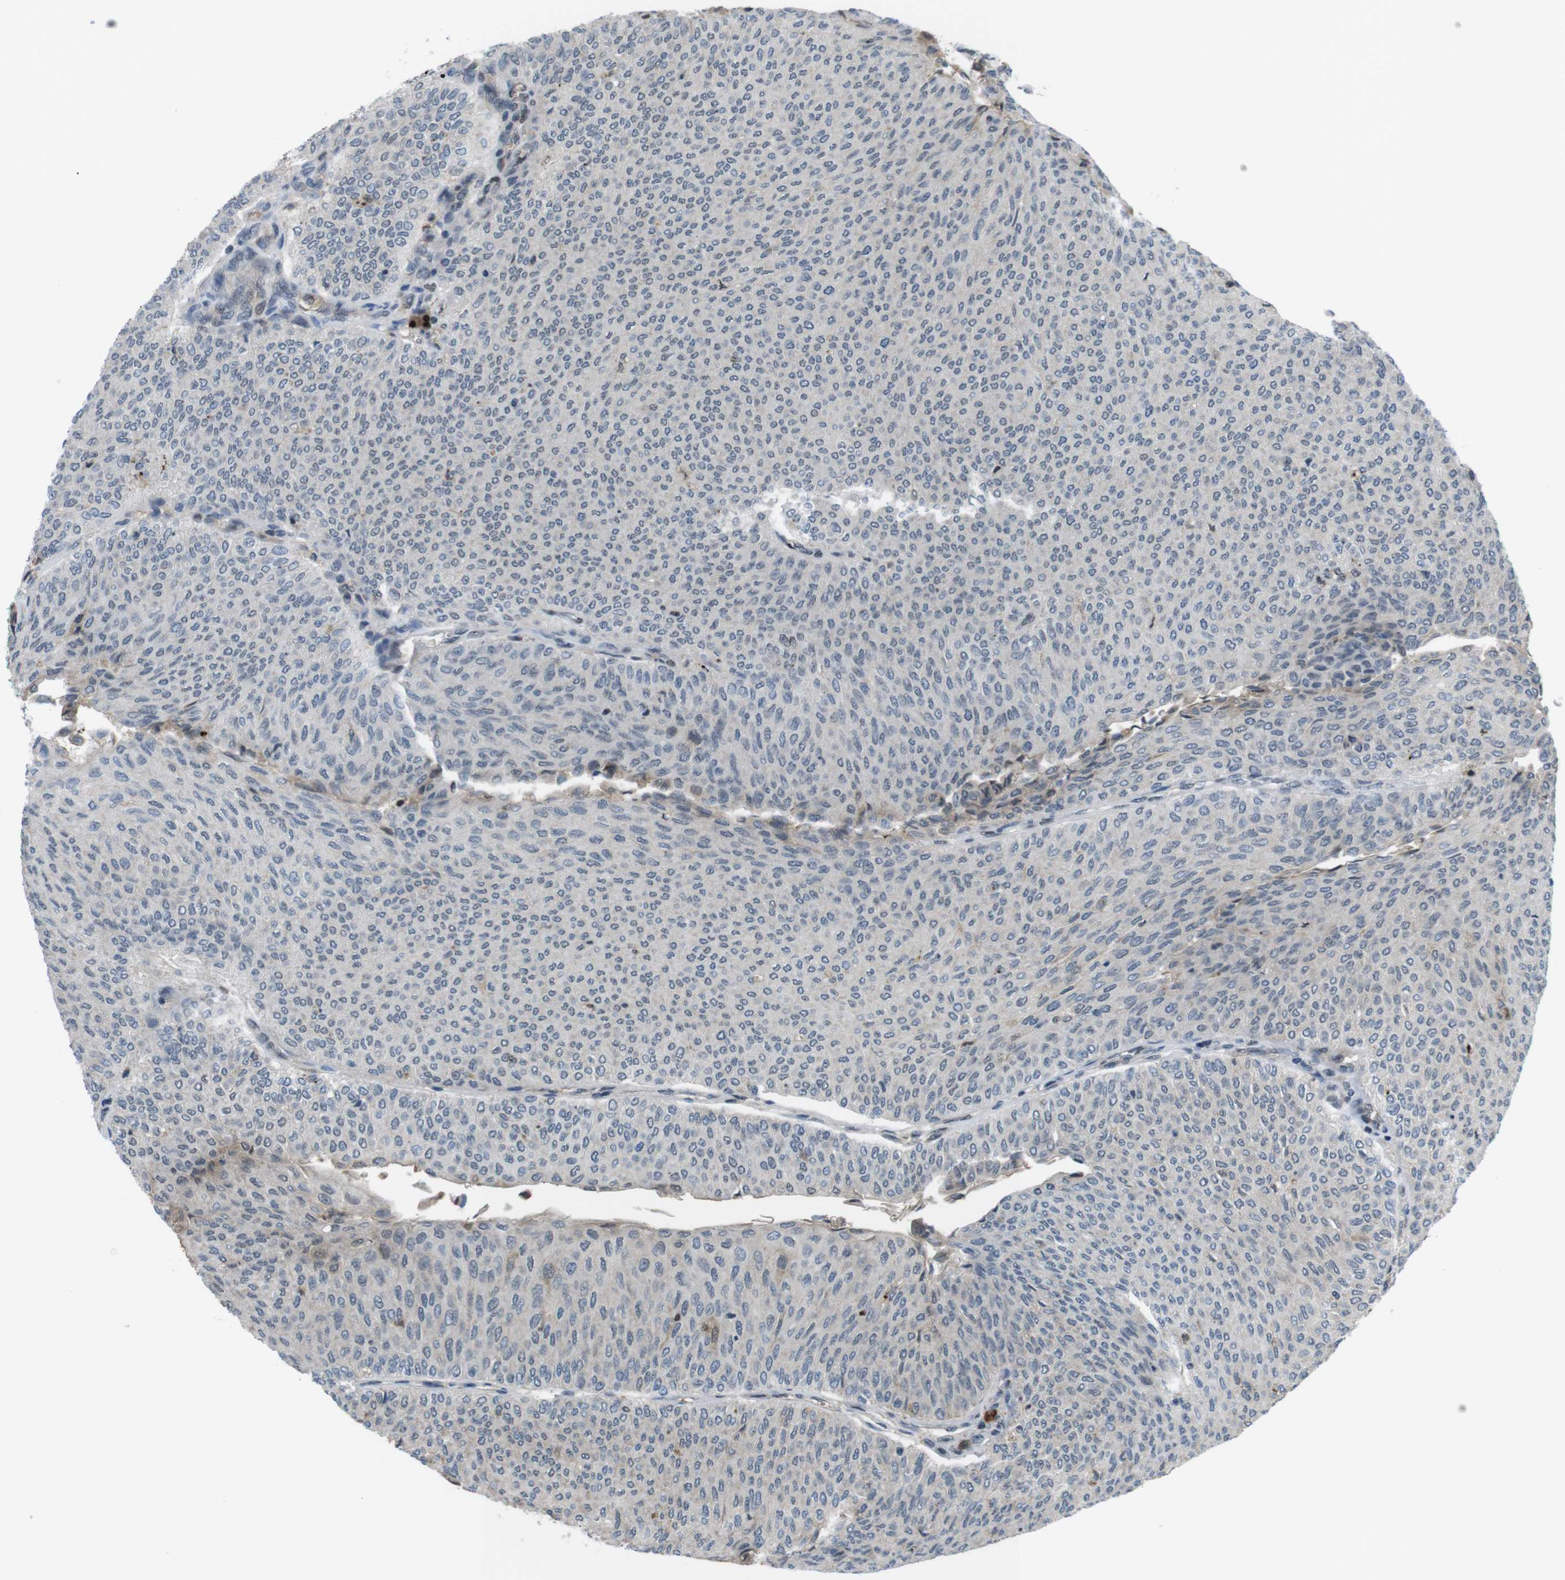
{"staining": {"intensity": "negative", "quantity": "none", "location": "none"}, "tissue": "urothelial cancer", "cell_type": "Tumor cells", "image_type": "cancer", "snomed": [{"axis": "morphology", "description": "Urothelial carcinoma, Low grade"}, {"axis": "topography", "description": "Urinary bladder"}], "caption": "IHC photomicrograph of human urothelial cancer stained for a protein (brown), which demonstrates no staining in tumor cells. Brightfield microscopy of IHC stained with DAB (3,3'-diaminobenzidine) (brown) and hematoxylin (blue), captured at high magnification.", "gene": "SUB1", "patient": {"sex": "male", "age": 78}}